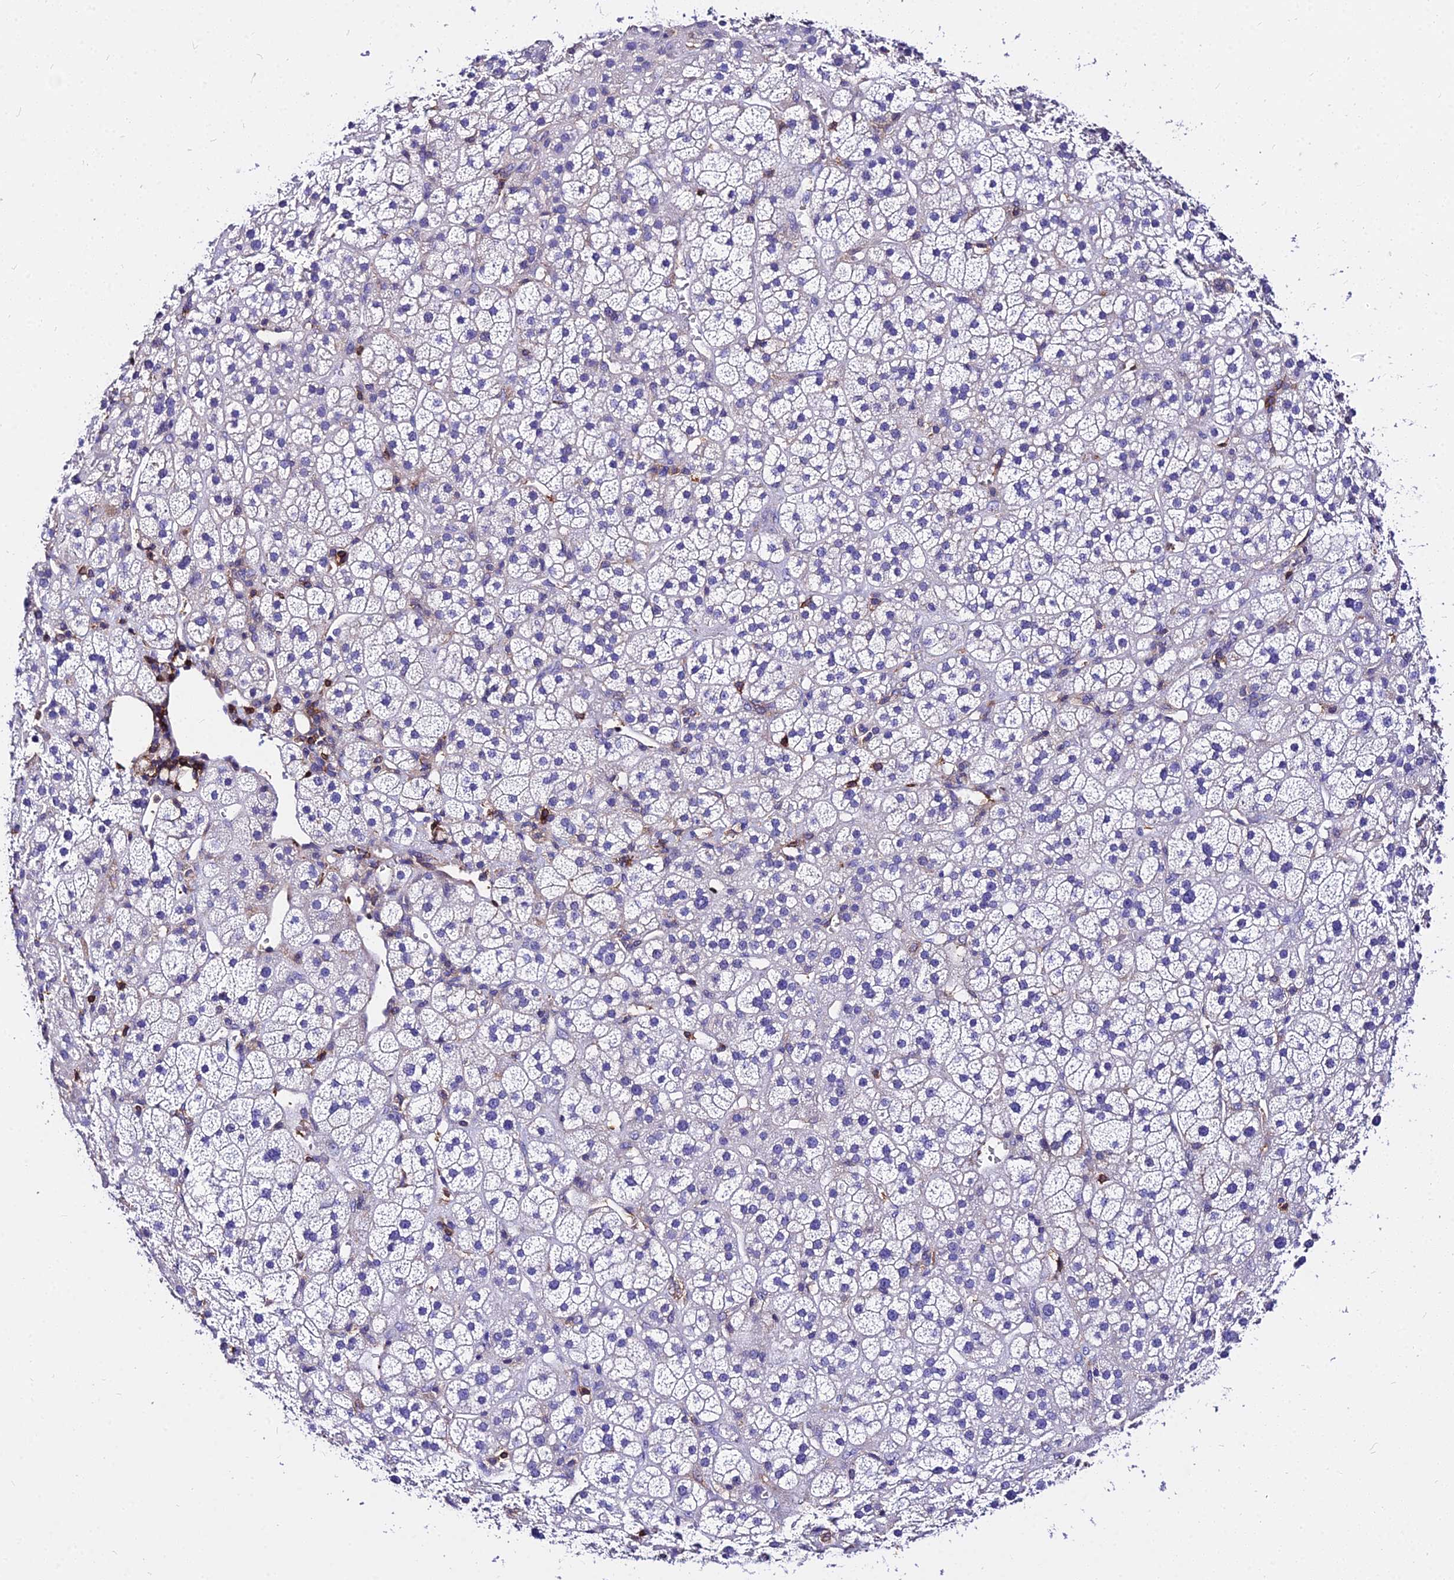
{"staining": {"intensity": "negative", "quantity": "none", "location": "none"}, "tissue": "adrenal gland", "cell_type": "Glandular cells", "image_type": "normal", "snomed": [{"axis": "morphology", "description": "Normal tissue, NOS"}, {"axis": "topography", "description": "Adrenal gland"}], "caption": "Glandular cells show no significant protein expression in normal adrenal gland. (DAB (3,3'-diaminobenzidine) immunohistochemistry (IHC) with hematoxylin counter stain).", "gene": "CSRP1", "patient": {"sex": "female", "age": 70}}